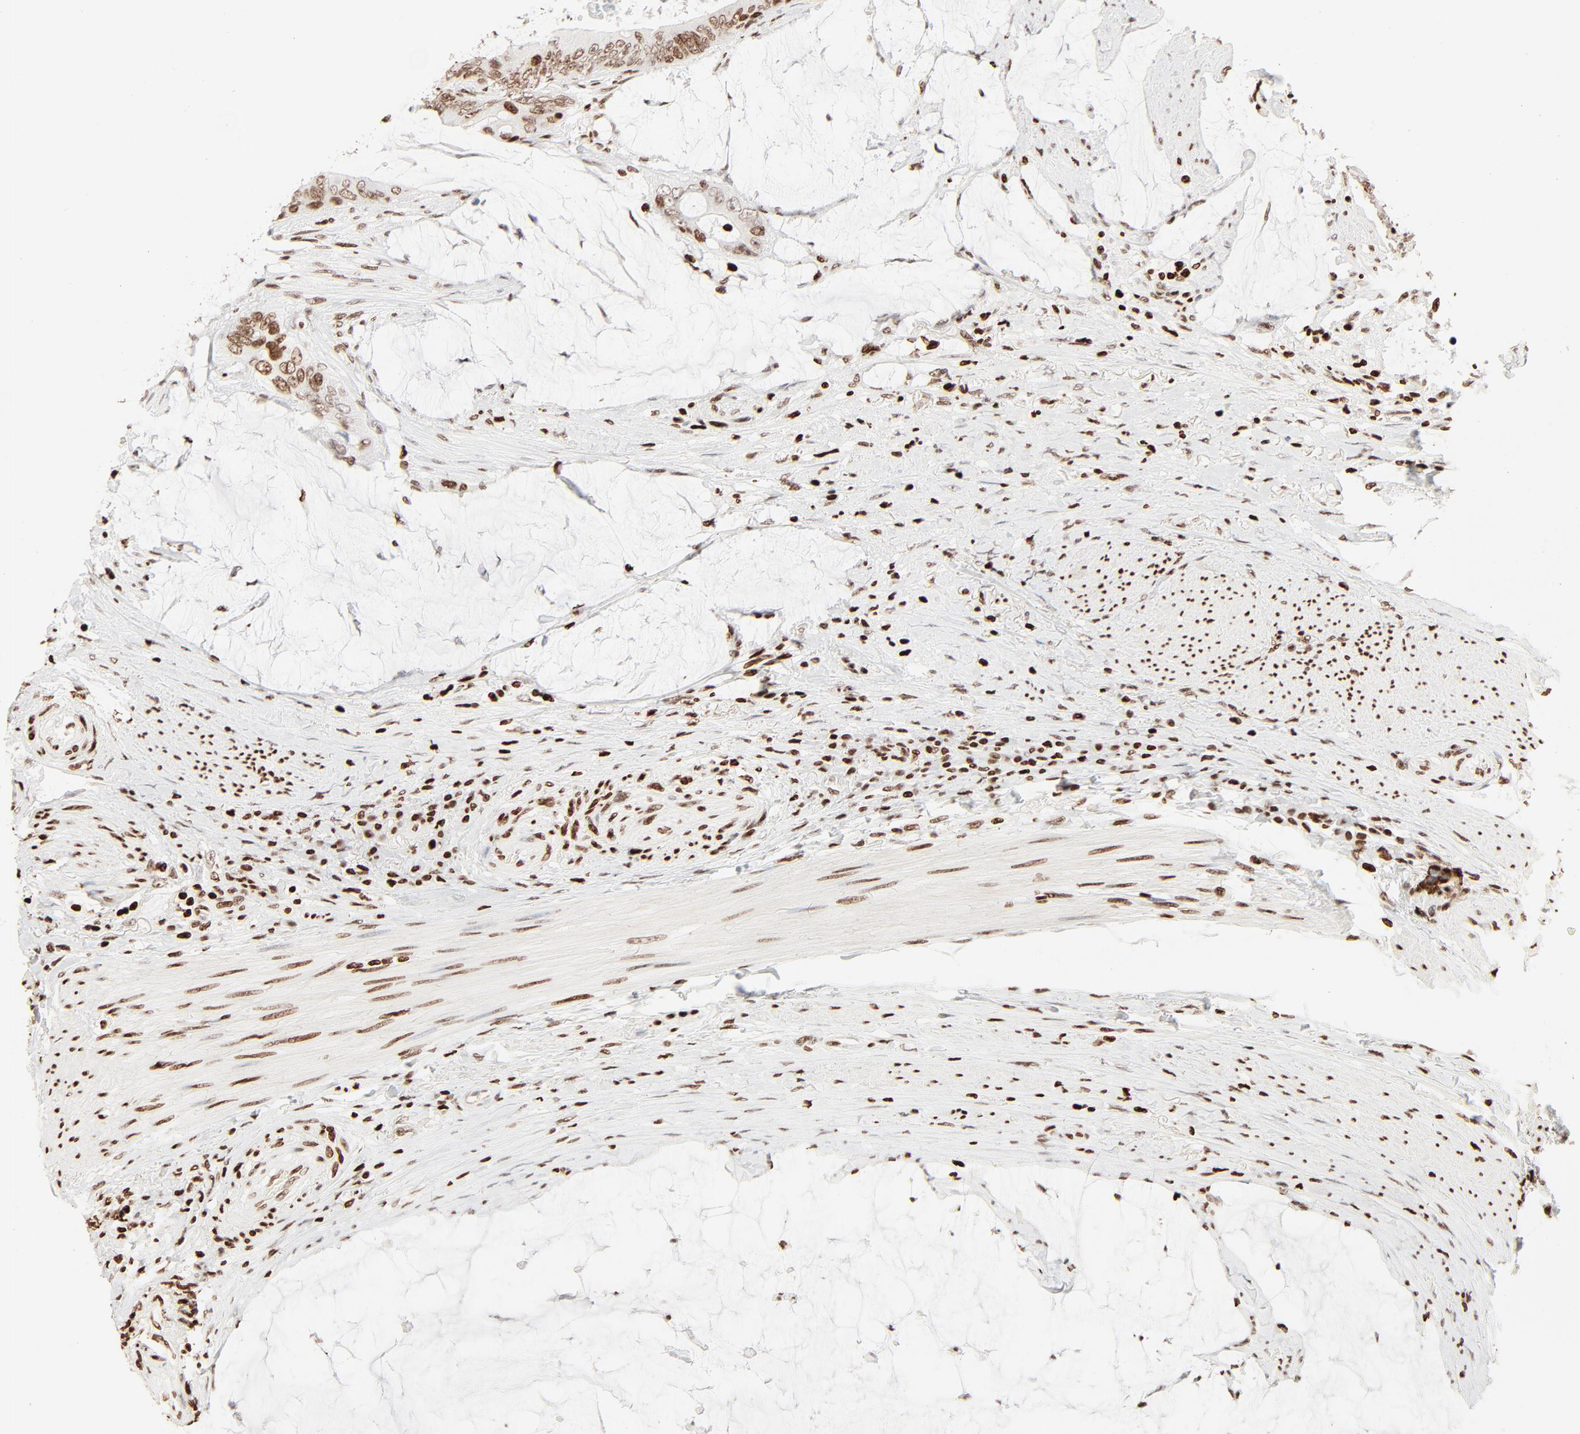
{"staining": {"intensity": "moderate", "quantity": ">75%", "location": "nuclear"}, "tissue": "colorectal cancer", "cell_type": "Tumor cells", "image_type": "cancer", "snomed": [{"axis": "morphology", "description": "Normal tissue, NOS"}, {"axis": "morphology", "description": "Adenocarcinoma, NOS"}, {"axis": "topography", "description": "Rectum"}, {"axis": "topography", "description": "Peripheral nerve tissue"}], "caption": "Brown immunohistochemical staining in human adenocarcinoma (colorectal) reveals moderate nuclear staining in about >75% of tumor cells.", "gene": "HMGB2", "patient": {"sex": "female", "age": 77}}